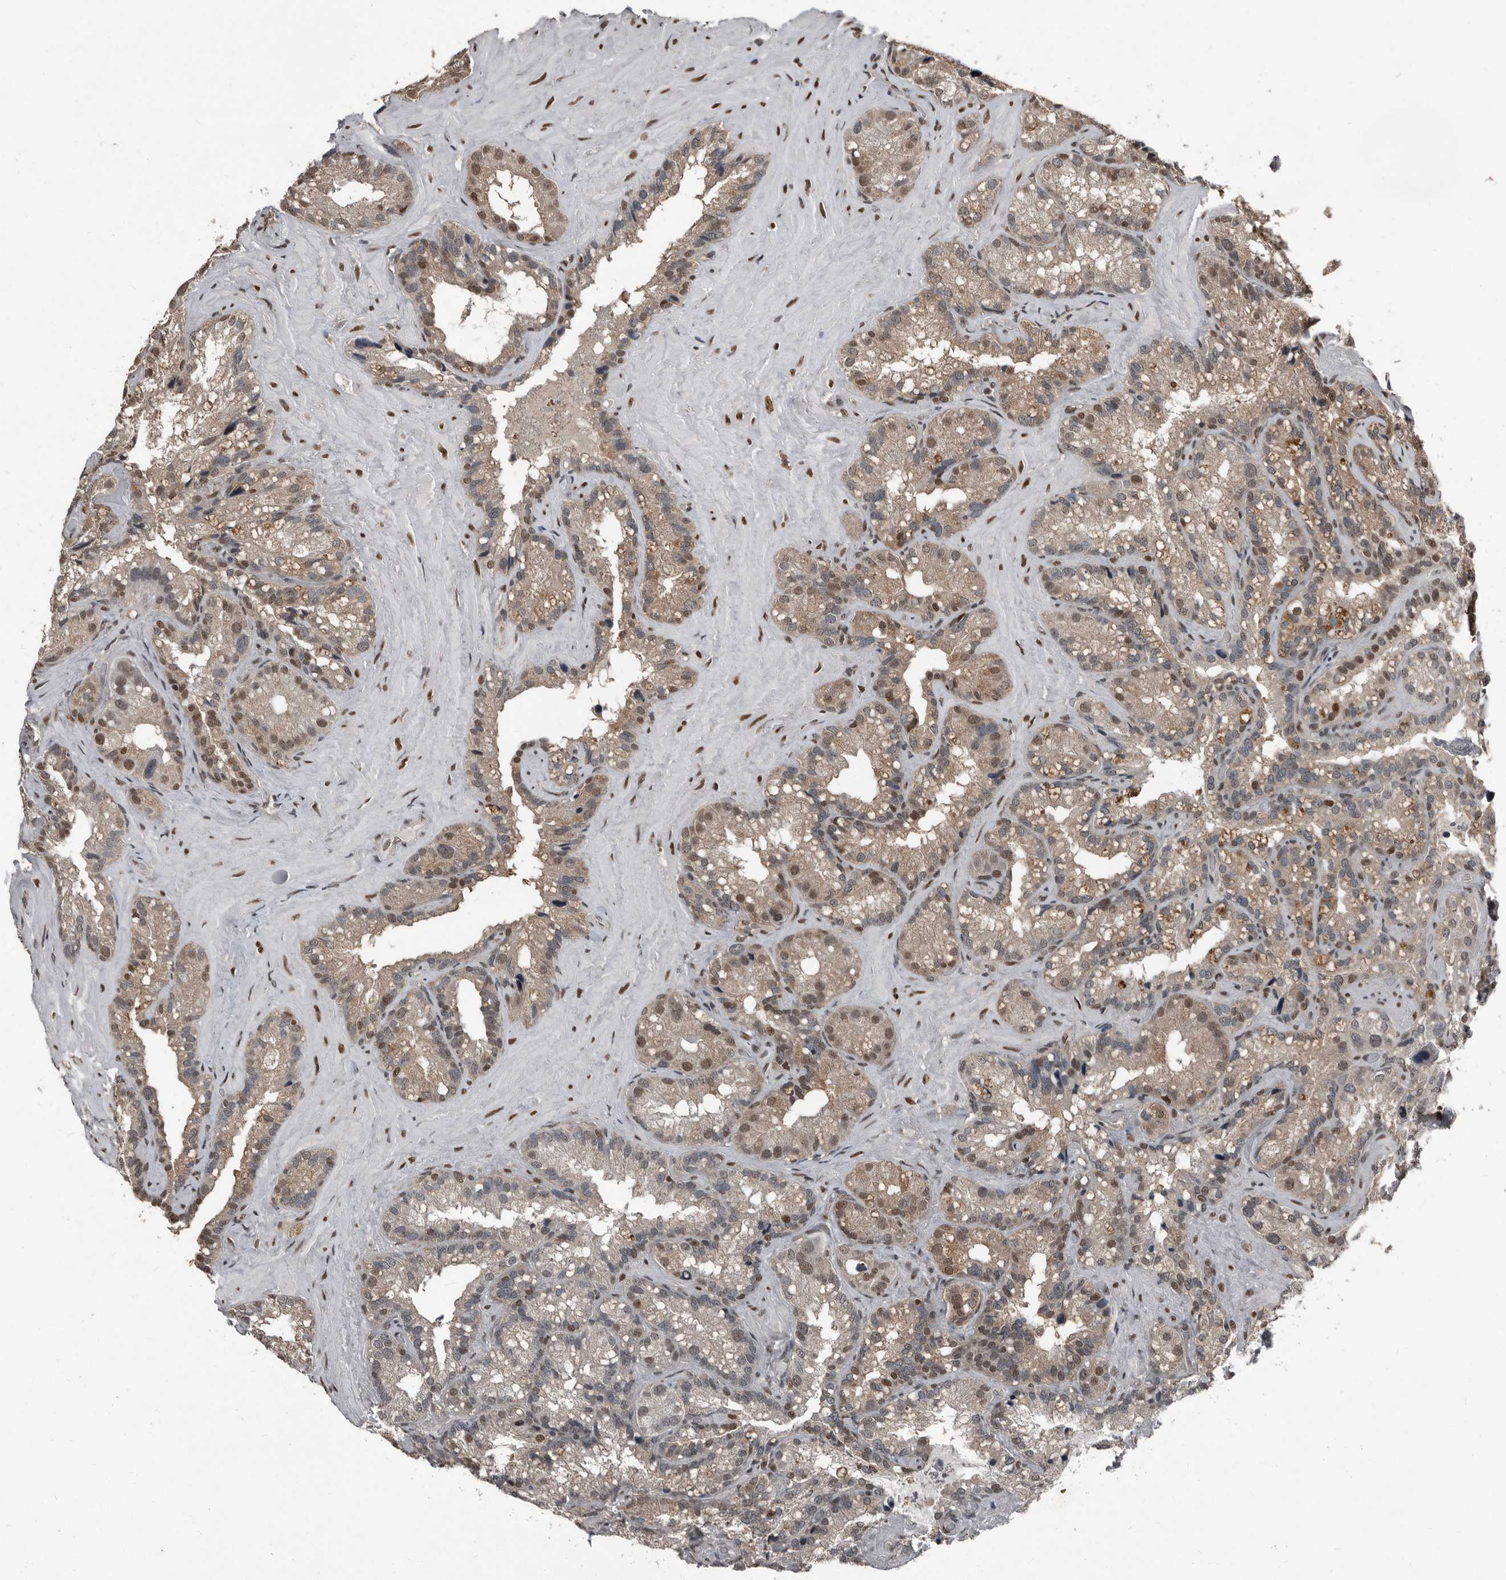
{"staining": {"intensity": "moderate", "quantity": "25%-75%", "location": "nuclear"}, "tissue": "seminal vesicle", "cell_type": "Glandular cells", "image_type": "normal", "snomed": [{"axis": "morphology", "description": "Normal tissue, NOS"}, {"axis": "topography", "description": "Prostate"}, {"axis": "topography", "description": "Seminal veicle"}], "caption": "Protein staining demonstrates moderate nuclear staining in about 25%-75% of glandular cells in normal seminal vesicle. (Stains: DAB (3,3'-diaminobenzidine) in brown, nuclei in blue, Microscopy: brightfield microscopy at high magnification).", "gene": "CHD1L", "patient": {"sex": "male", "age": 68}}